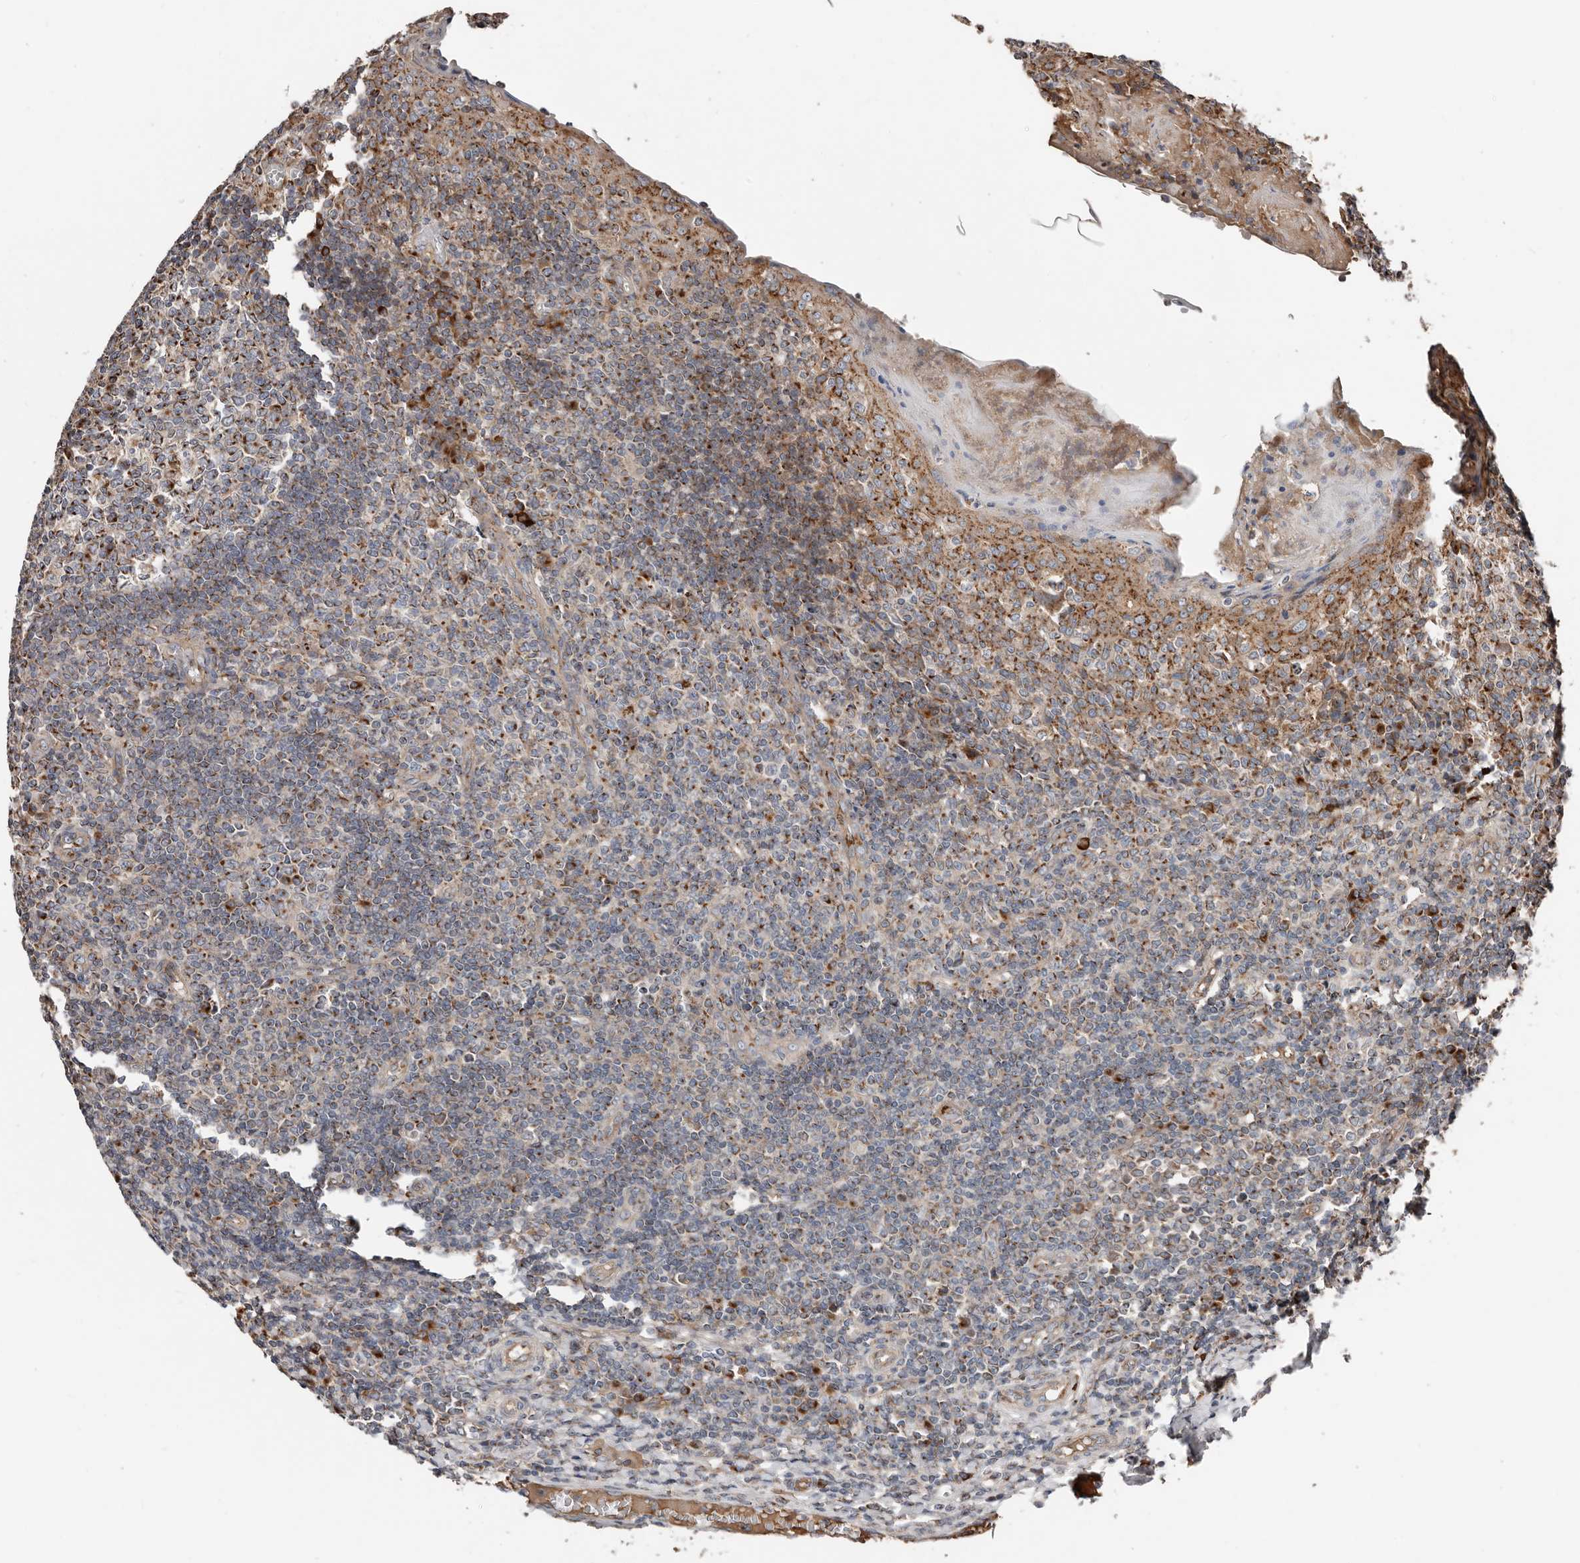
{"staining": {"intensity": "moderate", "quantity": ">75%", "location": "cytoplasmic/membranous"}, "tissue": "tonsil", "cell_type": "Germinal center cells", "image_type": "normal", "snomed": [{"axis": "morphology", "description": "Normal tissue, NOS"}, {"axis": "topography", "description": "Tonsil"}], "caption": "Immunohistochemistry (IHC) (DAB (3,3'-diaminobenzidine)) staining of benign human tonsil shows moderate cytoplasmic/membranous protein expression in approximately >75% of germinal center cells. (DAB = brown stain, brightfield microscopy at high magnification).", "gene": "COG1", "patient": {"sex": "female", "age": 19}}